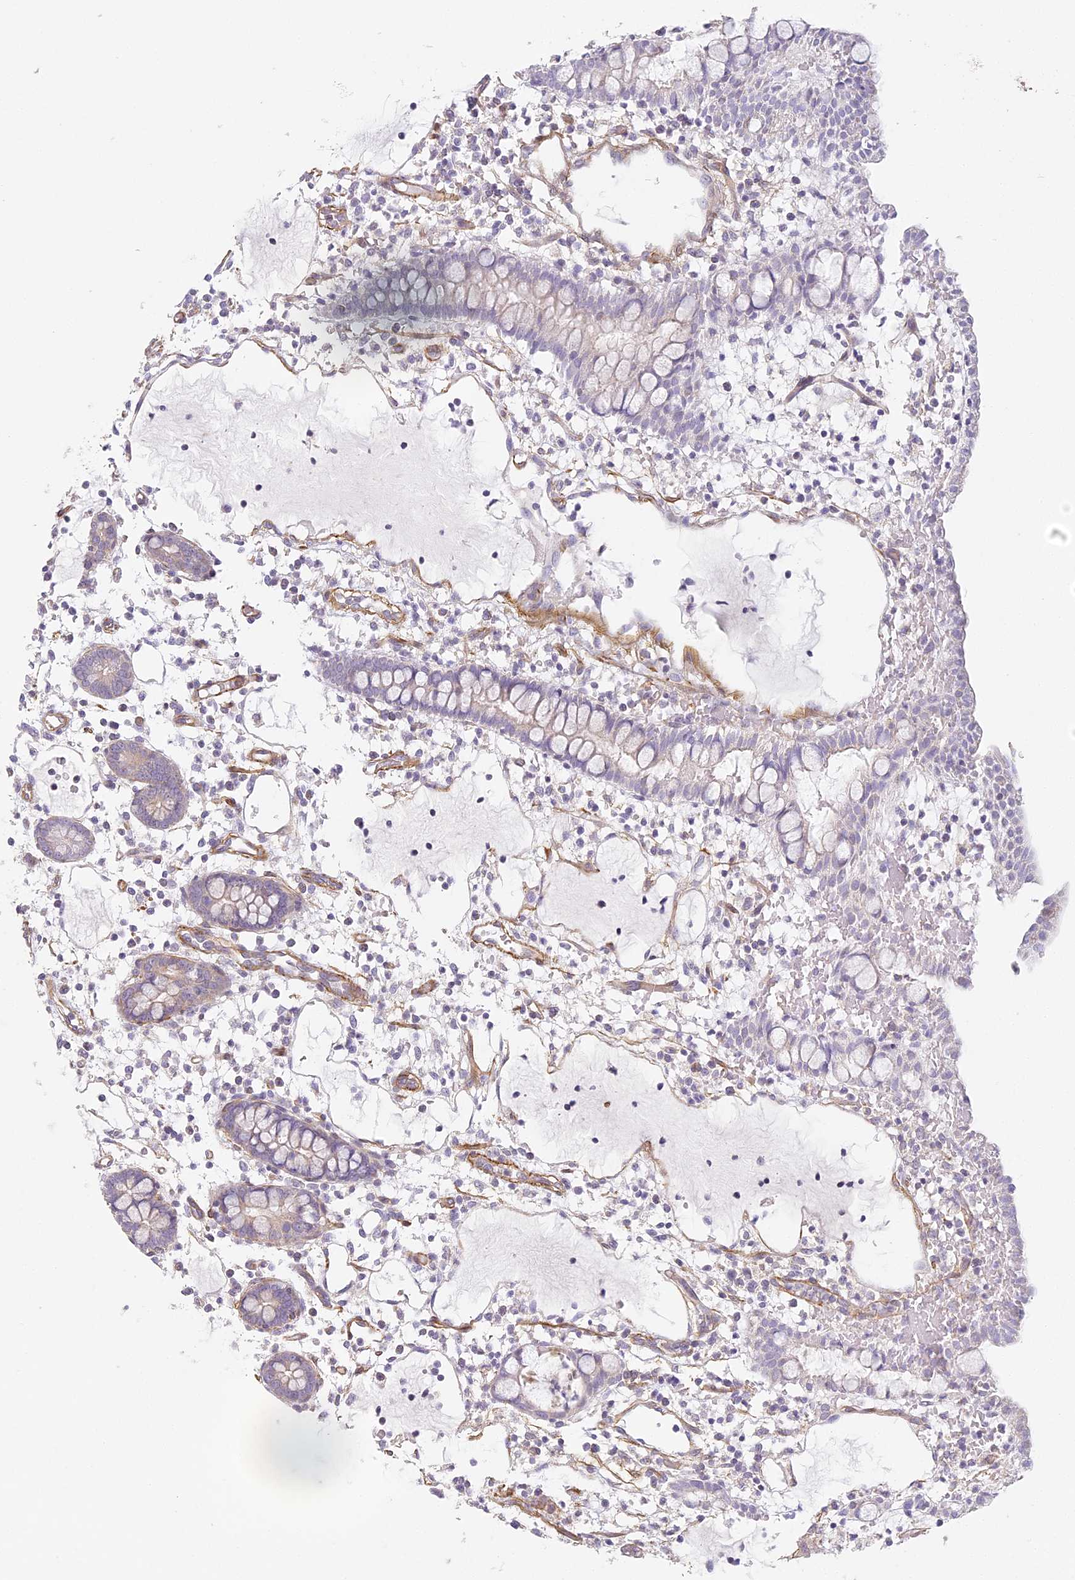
{"staining": {"intensity": "weak", "quantity": "25%-75%", "location": "cytoplasmic/membranous"}, "tissue": "small intestine", "cell_type": "Glandular cells", "image_type": "normal", "snomed": [{"axis": "morphology", "description": "Normal tissue, NOS"}, {"axis": "morphology", "description": "Developmental malformation"}, {"axis": "topography", "description": "Small intestine"}], "caption": "An immunohistochemistry (IHC) micrograph of normal tissue is shown. Protein staining in brown shows weak cytoplasmic/membranous positivity in small intestine within glandular cells.", "gene": "MED28", "patient": {"sex": "male"}}